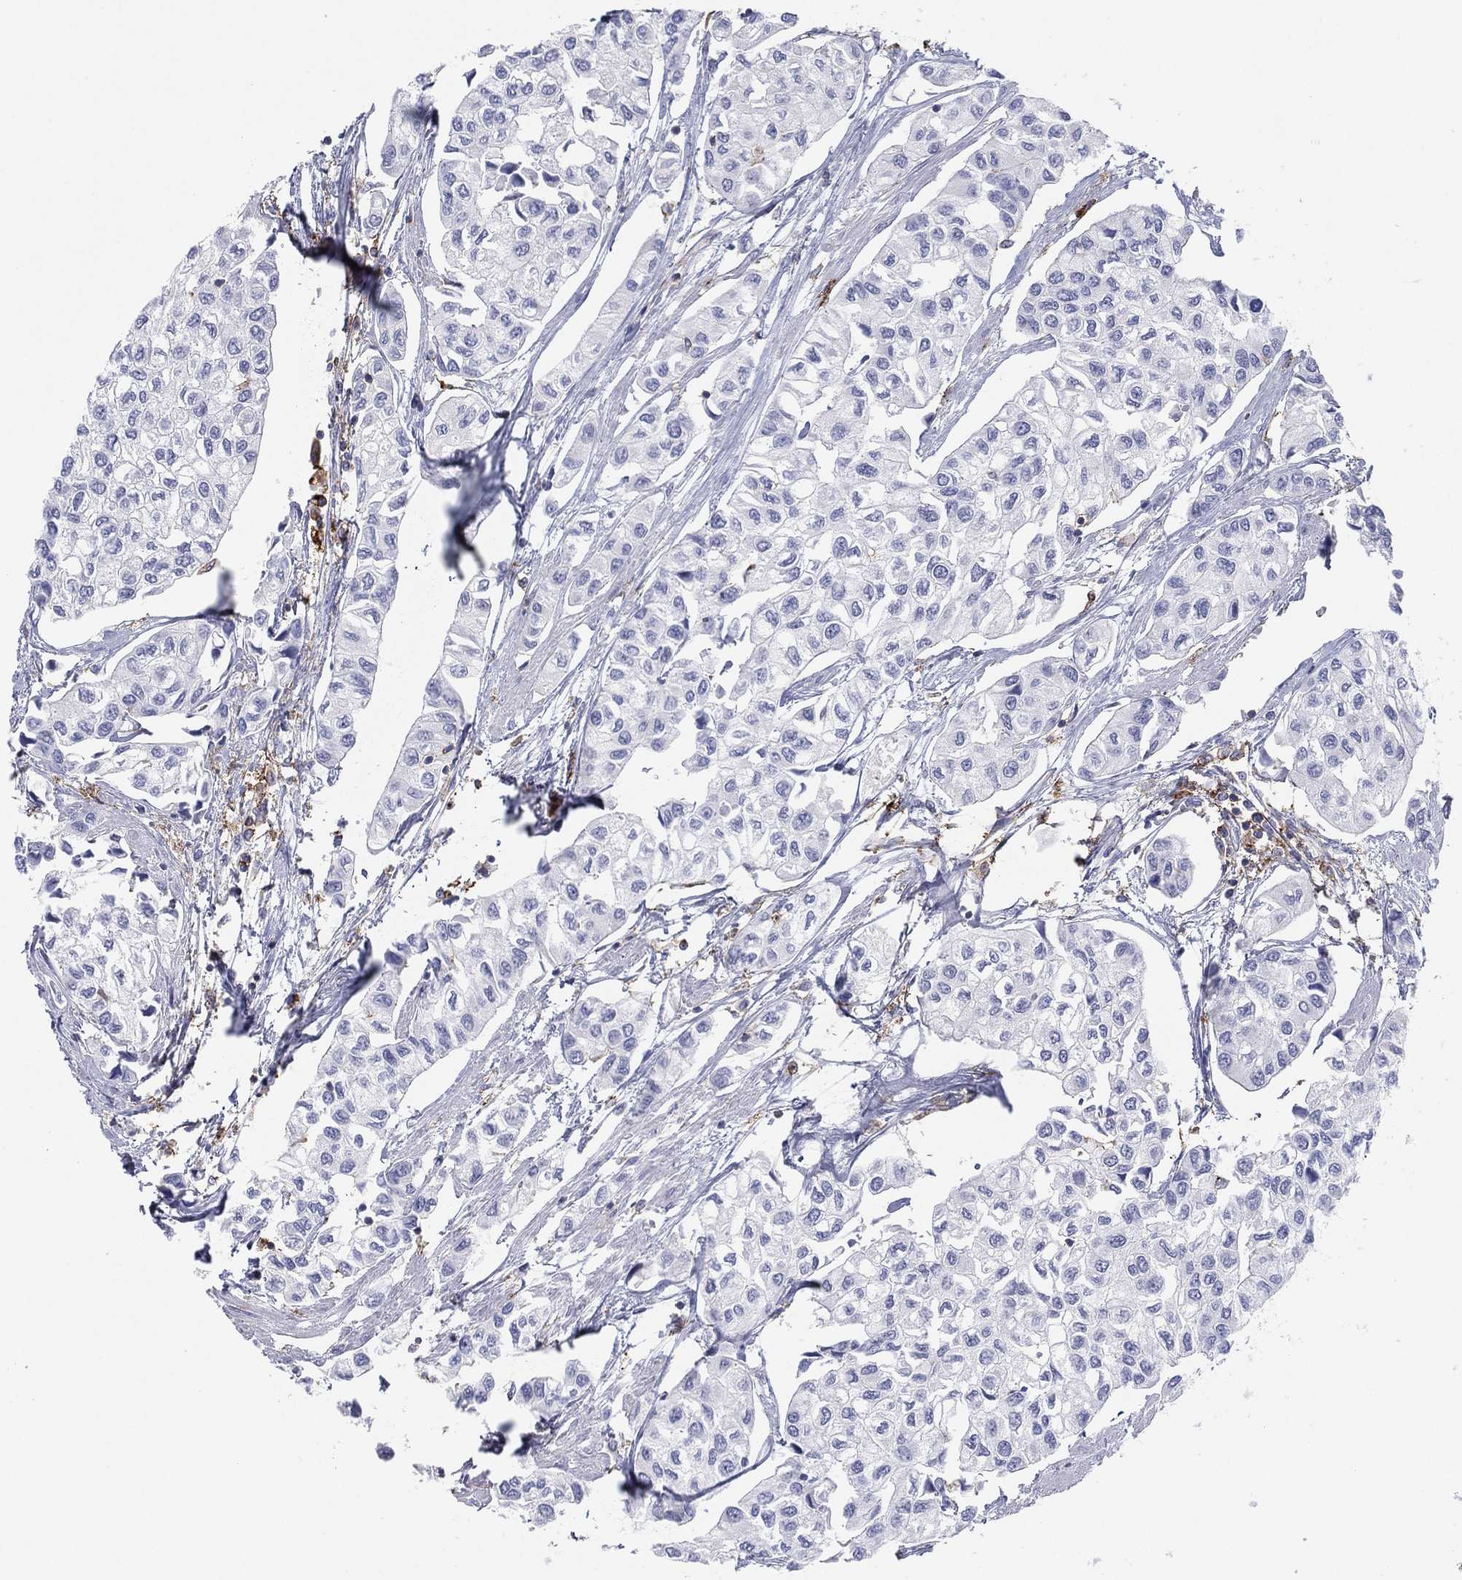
{"staining": {"intensity": "negative", "quantity": "none", "location": "none"}, "tissue": "urothelial cancer", "cell_type": "Tumor cells", "image_type": "cancer", "snomed": [{"axis": "morphology", "description": "Urothelial carcinoma, High grade"}, {"axis": "topography", "description": "Urinary bladder"}], "caption": "DAB (3,3'-diaminobenzidine) immunohistochemical staining of human urothelial carcinoma (high-grade) demonstrates no significant positivity in tumor cells. (DAB (3,3'-diaminobenzidine) immunohistochemistry (IHC), high magnification).", "gene": "SELPLG", "patient": {"sex": "male", "age": 73}}